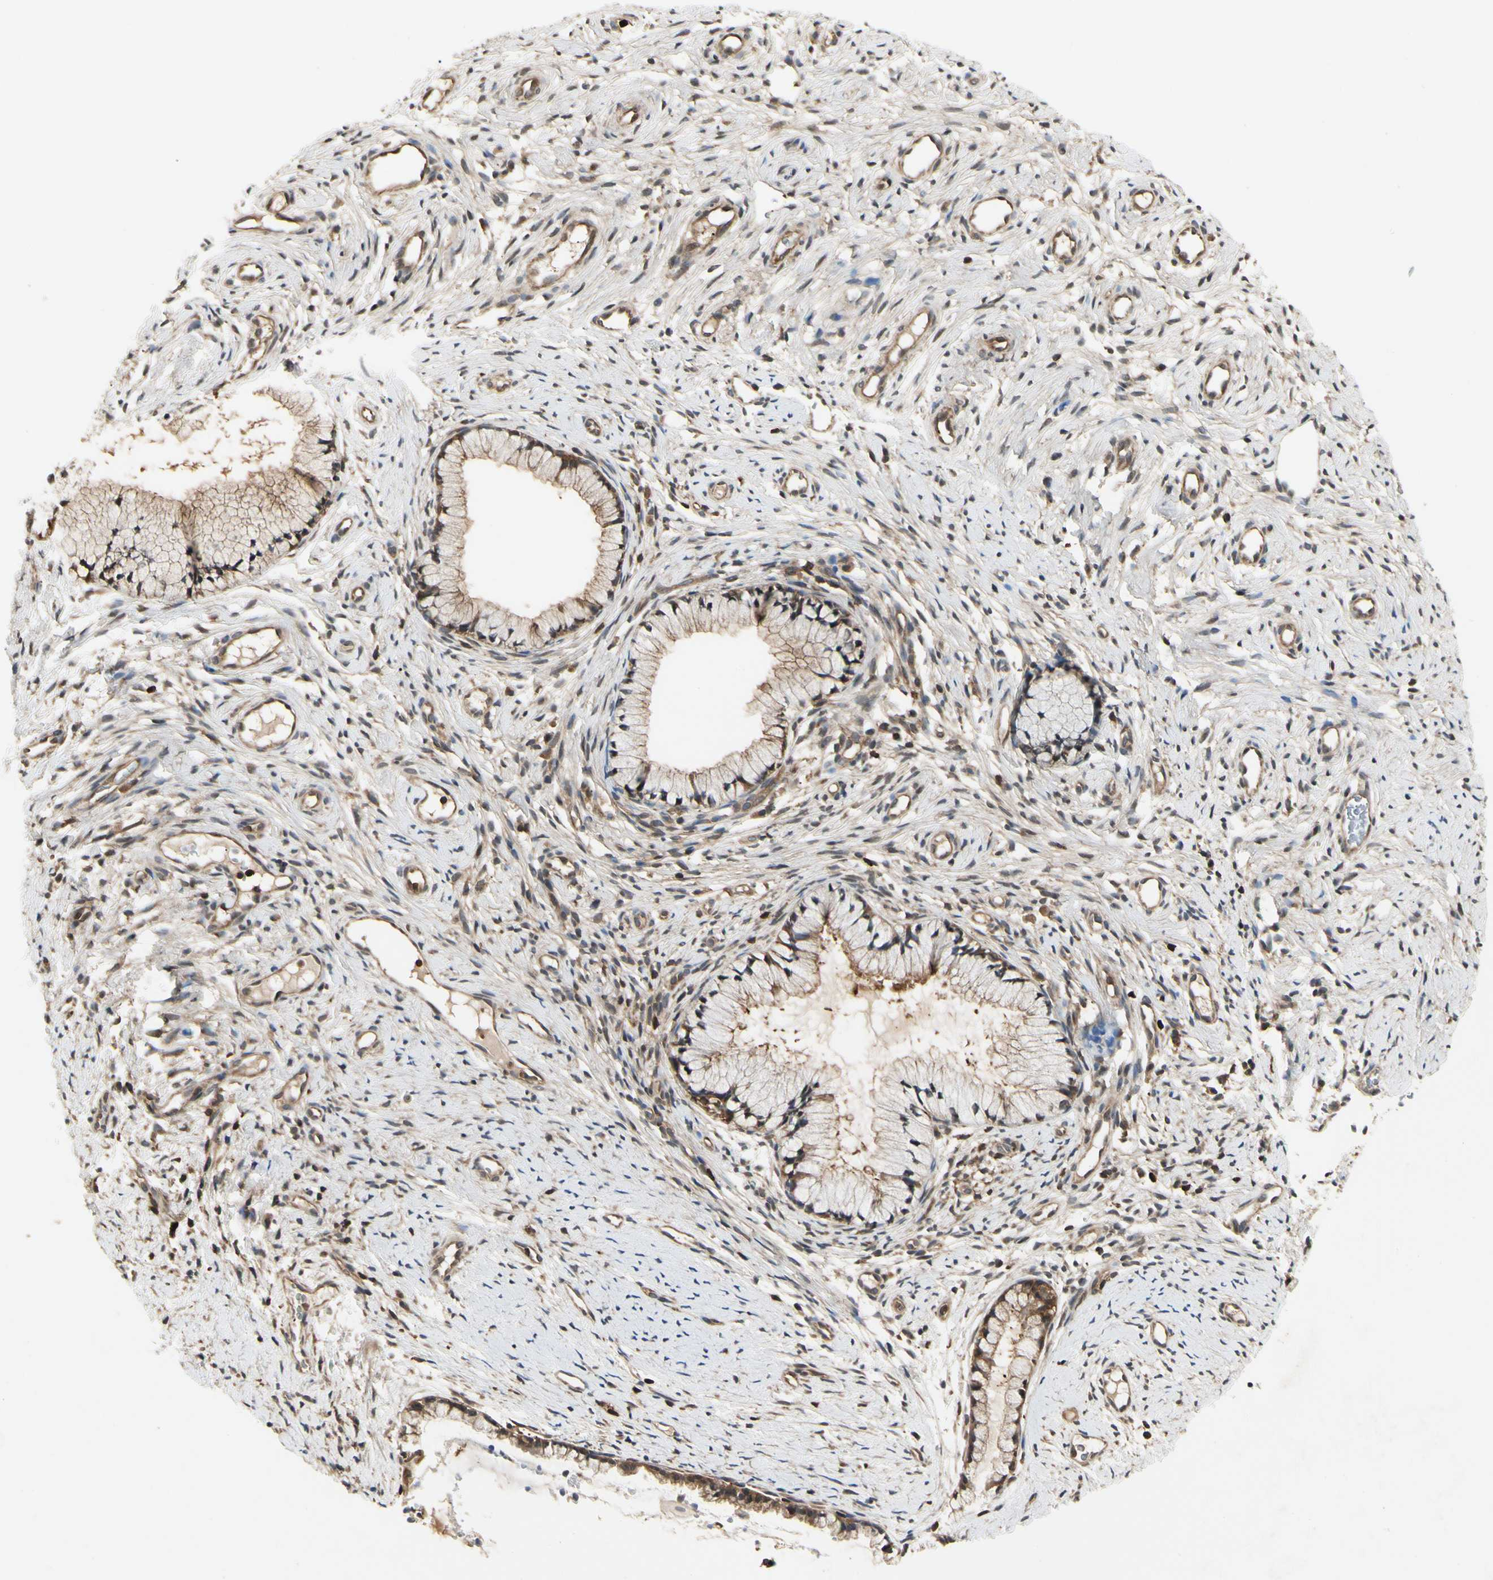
{"staining": {"intensity": "moderate", "quantity": ">75%", "location": "cytoplasmic/membranous"}, "tissue": "cervix", "cell_type": "Glandular cells", "image_type": "normal", "snomed": [{"axis": "morphology", "description": "Normal tissue, NOS"}, {"axis": "topography", "description": "Cervix"}], "caption": "Human cervix stained with a protein marker exhibits moderate staining in glandular cells.", "gene": "YWHAB", "patient": {"sex": "female", "age": 82}}